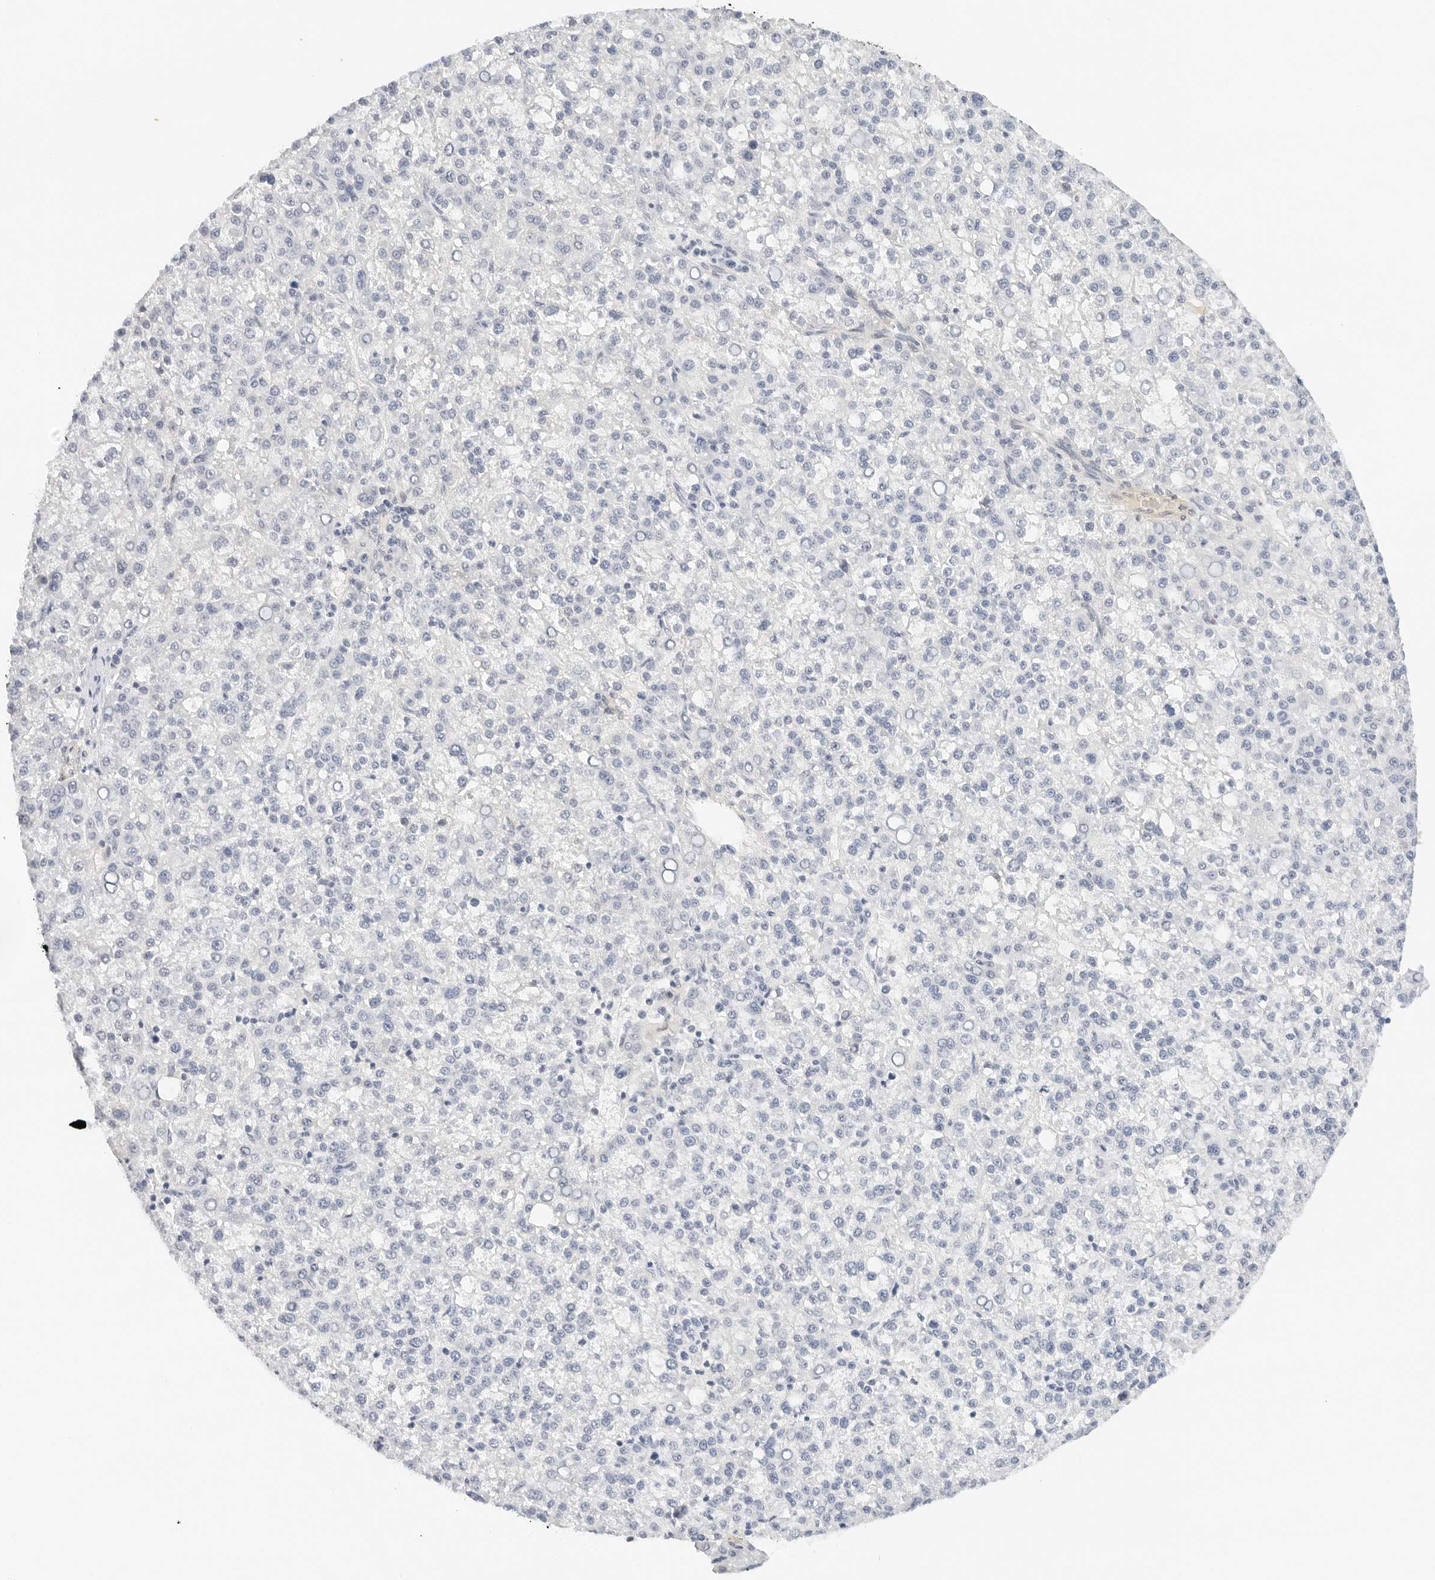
{"staining": {"intensity": "negative", "quantity": "none", "location": "none"}, "tissue": "liver cancer", "cell_type": "Tumor cells", "image_type": "cancer", "snomed": [{"axis": "morphology", "description": "Carcinoma, Hepatocellular, NOS"}, {"axis": "topography", "description": "Liver"}], "caption": "This is a micrograph of immunohistochemistry (IHC) staining of liver hepatocellular carcinoma, which shows no expression in tumor cells.", "gene": "PKDCC", "patient": {"sex": "female", "age": 58}}